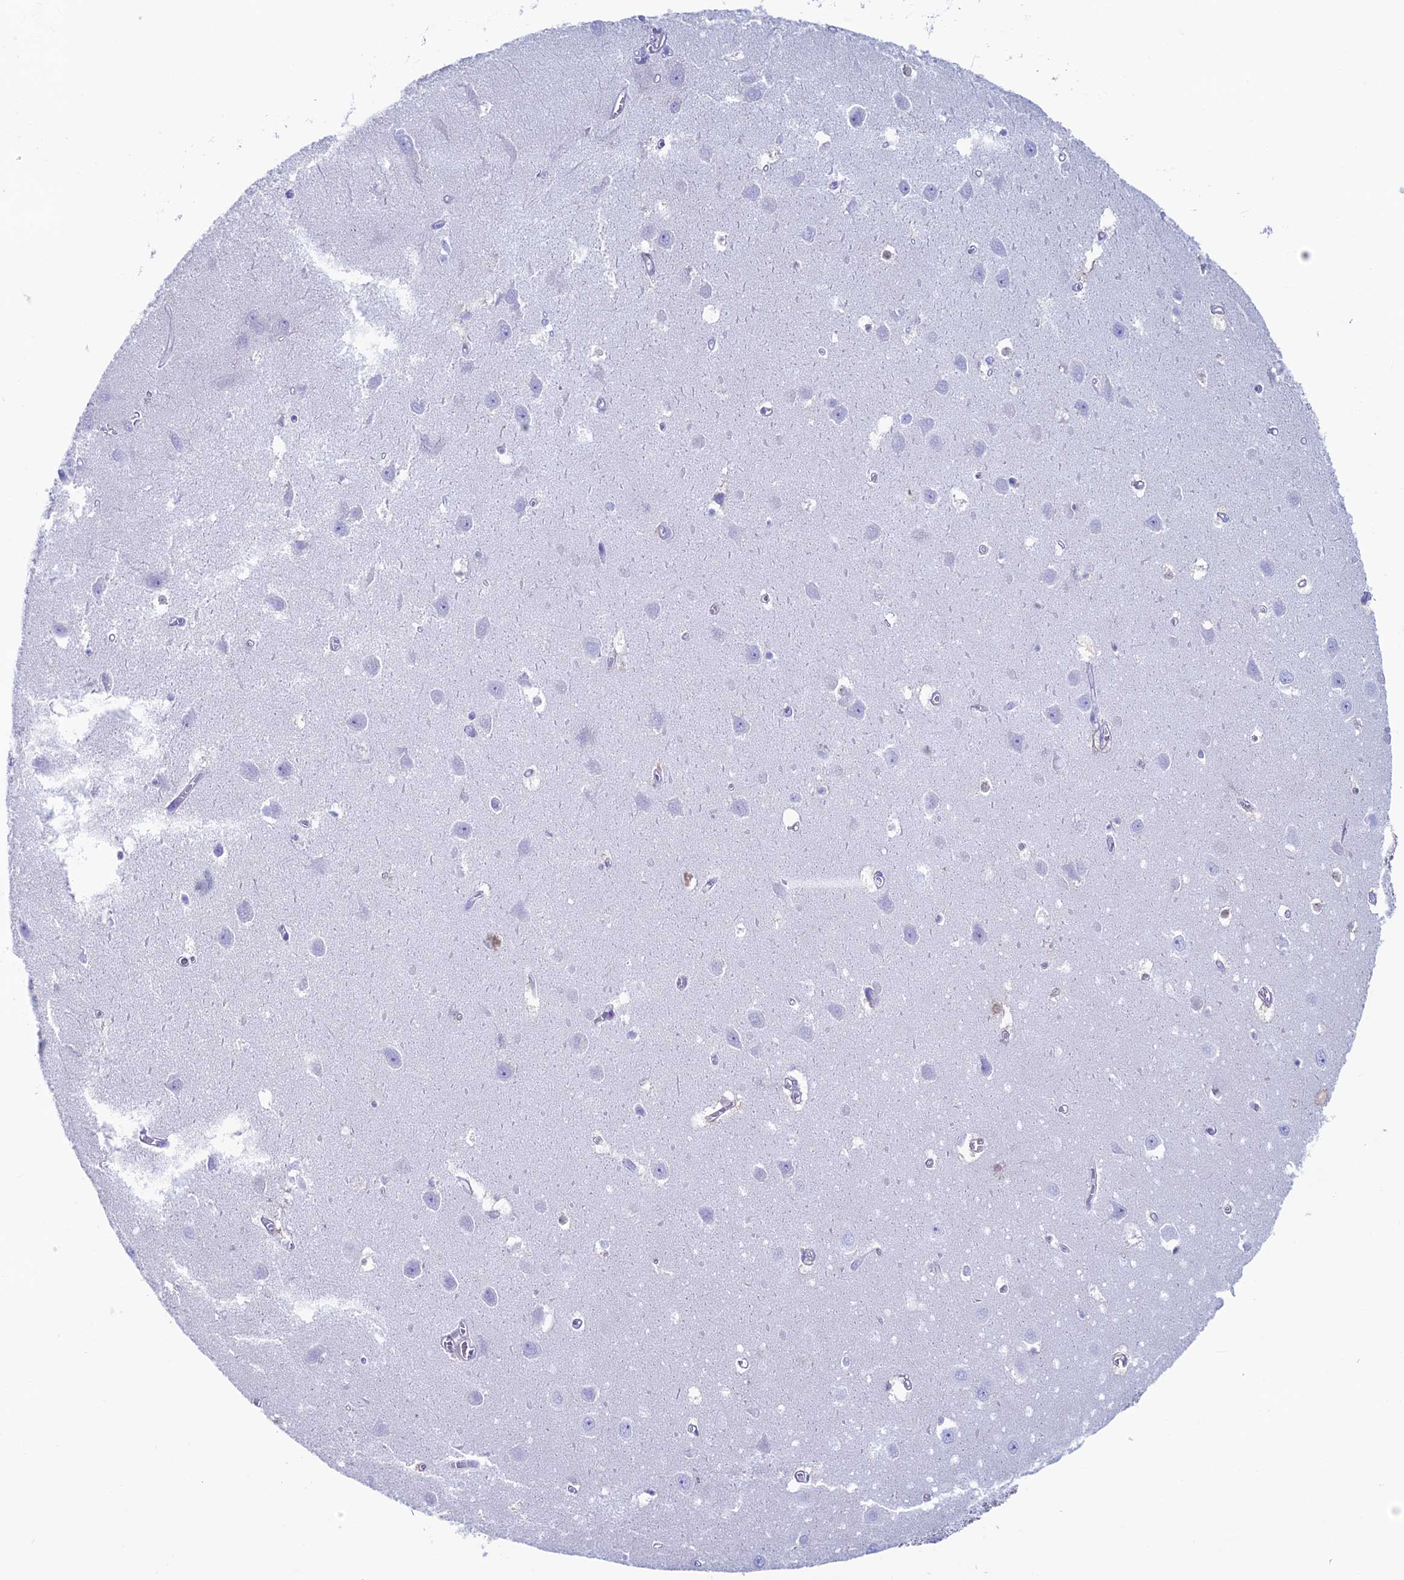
{"staining": {"intensity": "negative", "quantity": "none", "location": "none"}, "tissue": "hippocampus", "cell_type": "Glial cells", "image_type": "normal", "snomed": [{"axis": "morphology", "description": "Normal tissue, NOS"}, {"axis": "topography", "description": "Hippocampus"}], "caption": "An immunohistochemistry (IHC) micrograph of unremarkable hippocampus is shown. There is no staining in glial cells of hippocampus.", "gene": "KCNK17", "patient": {"sex": "female", "age": 64}}